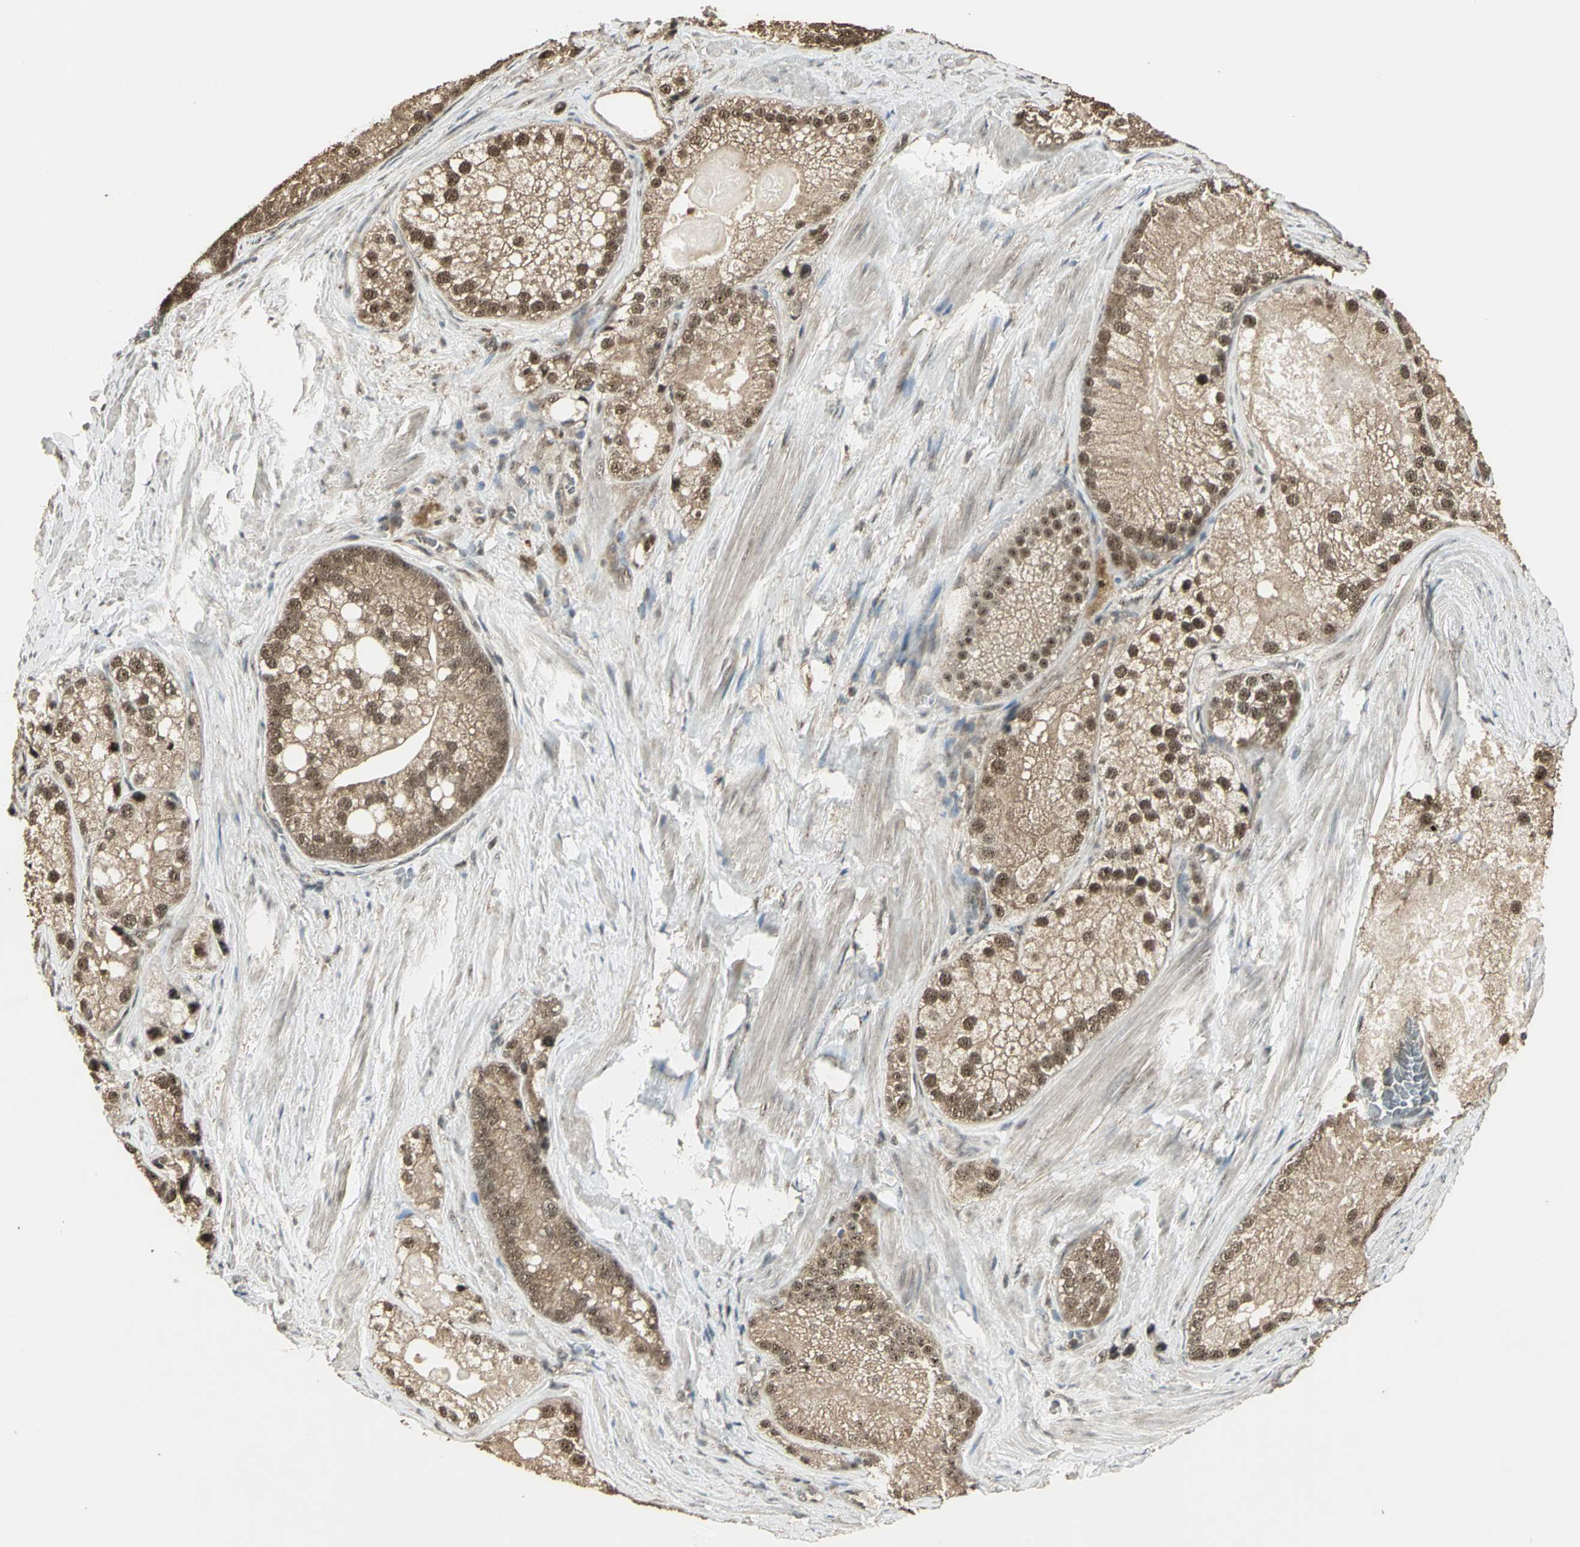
{"staining": {"intensity": "moderate", "quantity": ">75%", "location": "cytoplasmic/membranous"}, "tissue": "prostate cancer", "cell_type": "Tumor cells", "image_type": "cancer", "snomed": [{"axis": "morphology", "description": "Adenocarcinoma, Medium grade"}, {"axis": "topography", "description": "Prostate"}], "caption": "Human prostate cancer (adenocarcinoma (medium-grade)) stained with a brown dye demonstrates moderate cytoplasmic/membranous positive expression in about >75% of tumor cells.", "gene": "UCHL5", "patient": {"sex": "male", "age": 59}}